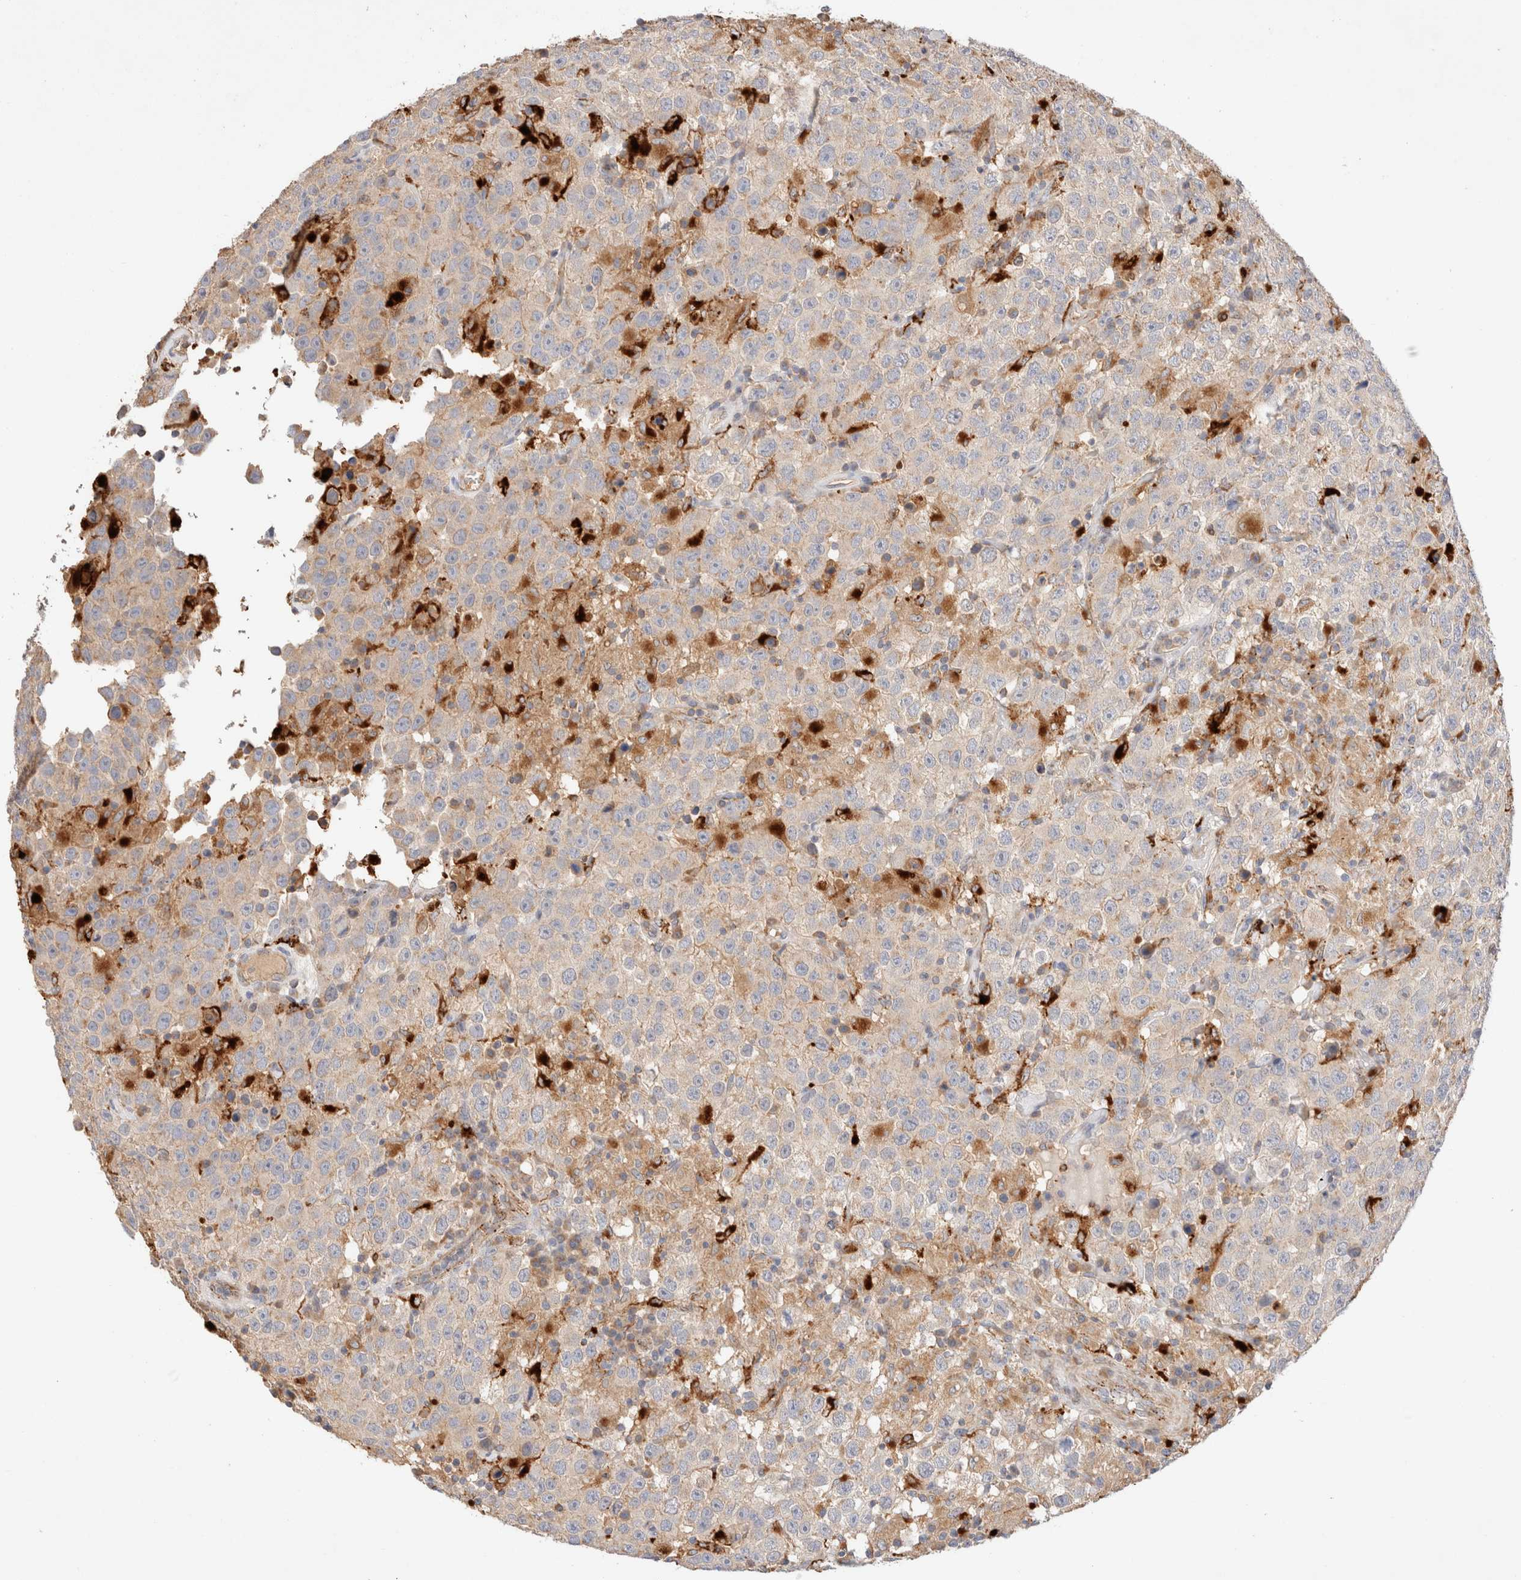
{"staining": {"intensity": "negative", "quantity": "none", "location": "none"}, "tissue": "testis cancer", "cell_type": "Tumor cells", "image_type": "cancer", "snomed": [{"axis": "morphology", "description": "Seminoma, NOS"}, {"axis": "topography", "description": "Testis"}], "caption": "An image of human testis seminoma is negative for staining in tumor cells. (DAB immunohistochemistry (IHC) visualized using brightfield microscopy, high magnification).", "gene": "RABEPK", "patient": {"sex": "male", "age": 41}}